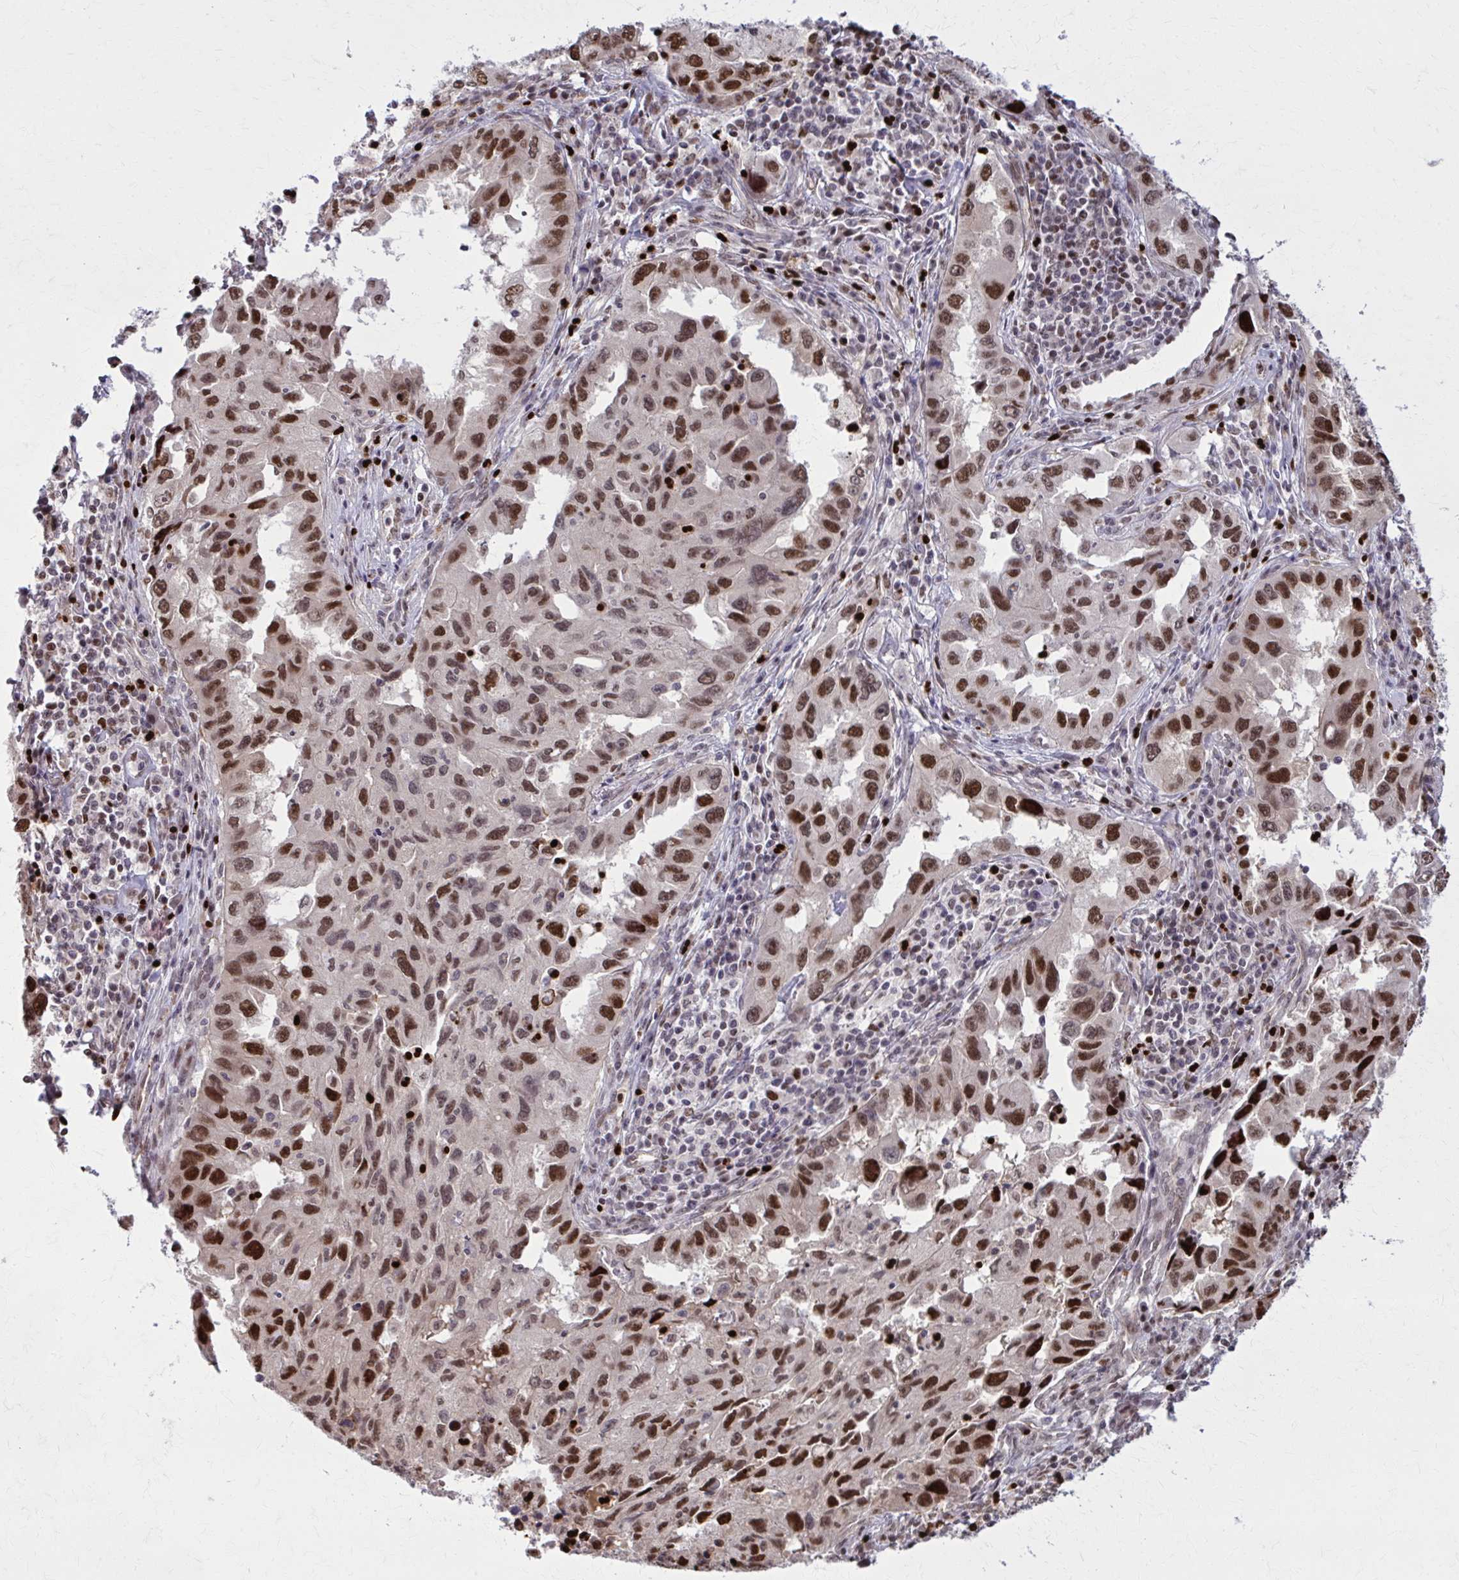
{"staining": {"intensity": "moderate", "quantity": ">75%", "location": "nuclear"}, "tissue": "lung cancer", "cell_type": "Tumor cells", "image_type": "cancer", "snomed": [{"axis": "morphology", "description": "Adenocarcinoma, NOS"}, {"axis": "topography", "description": "Lung"}], "caption": "Tumor cells exhibit medium levels of moderate nuclear staining in approximately >75% of cells in human lung cancer (adenocarcinoma).", "gene": "ZNF559", "patient": {"sex": "female", "age": 73}}